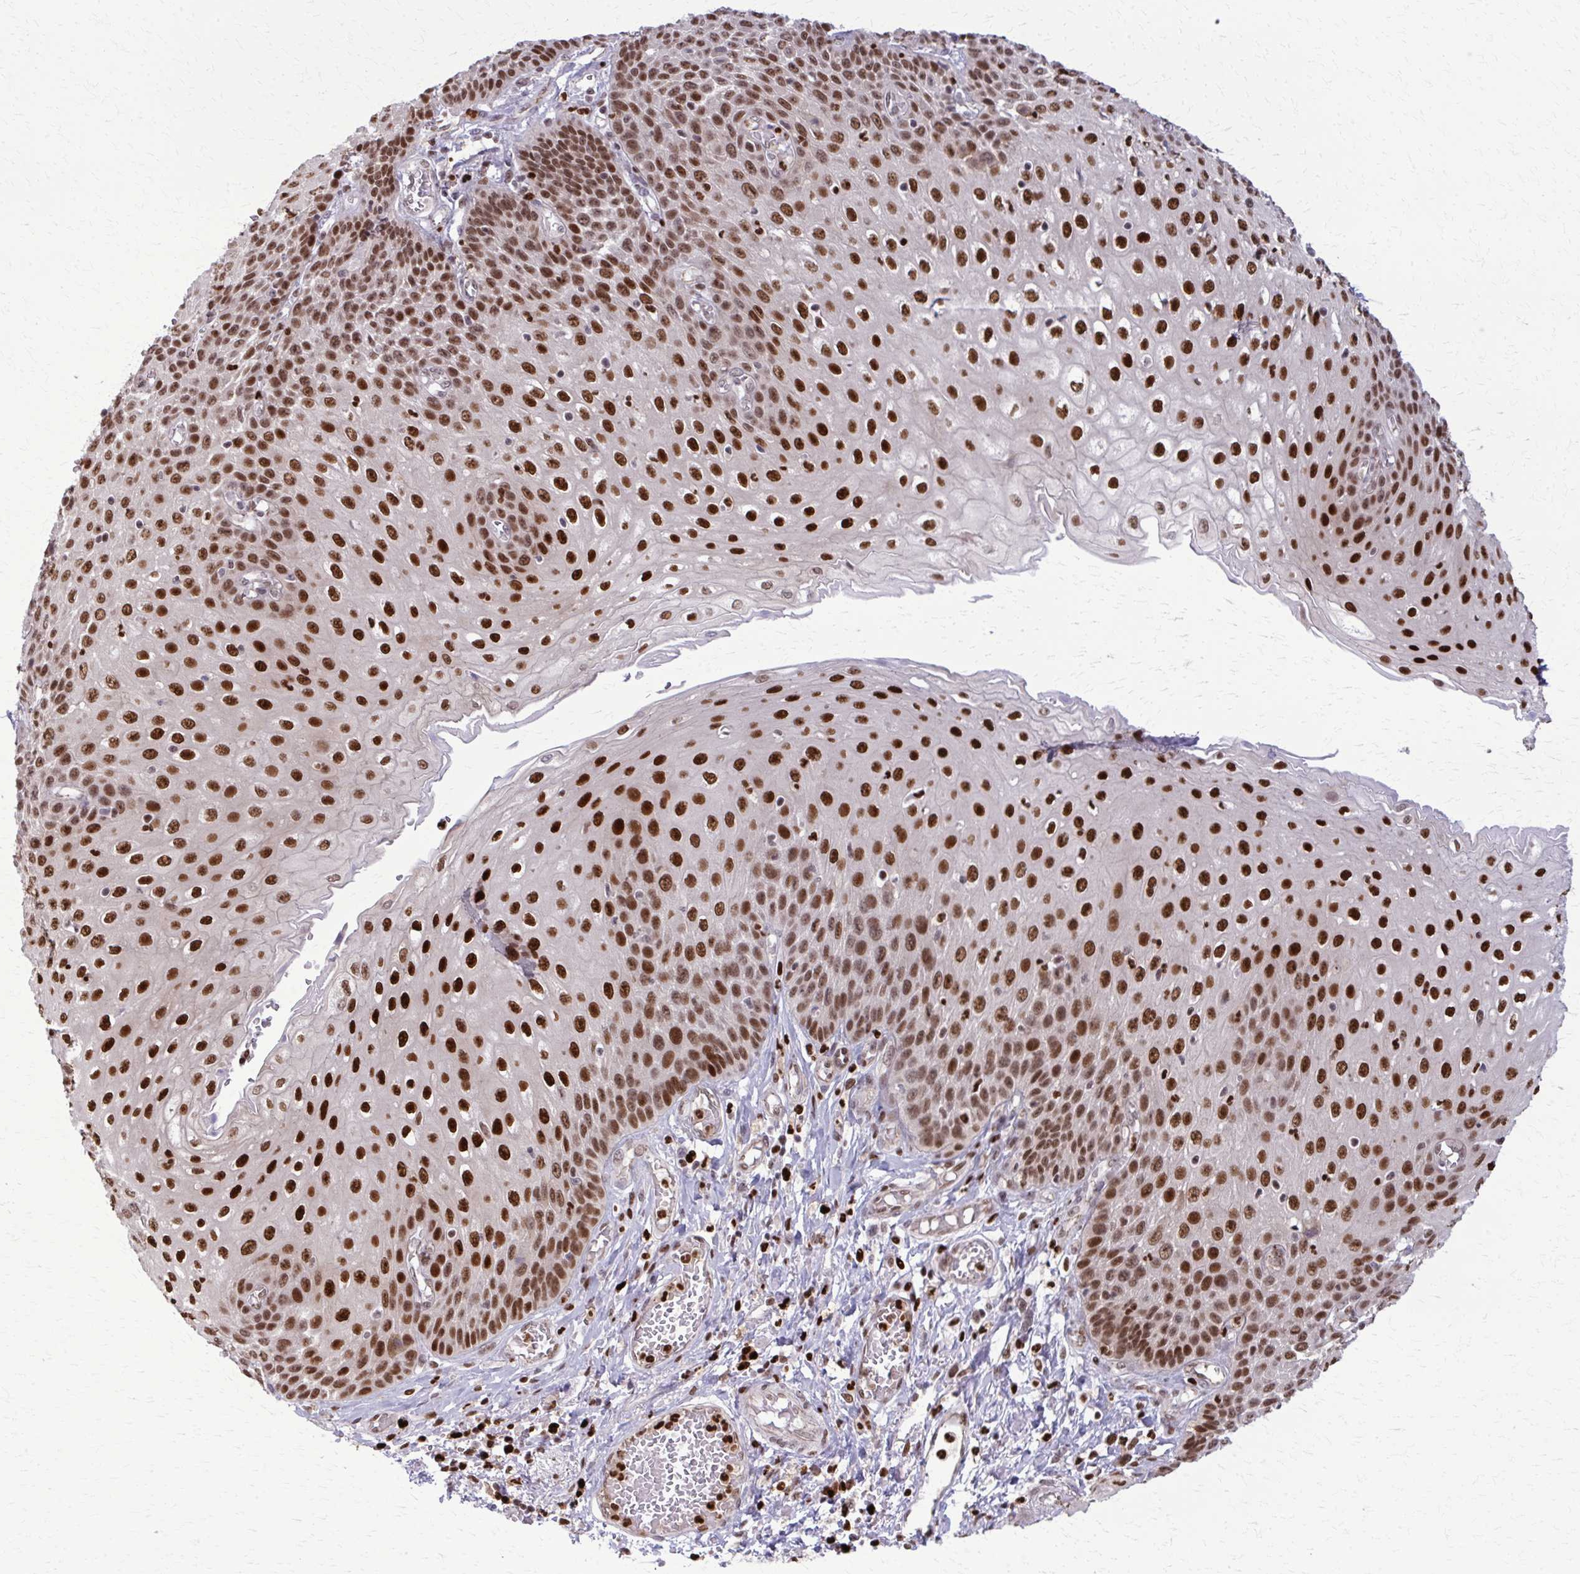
{"staining": {"intensity": "strong", "quantity": ">75%", "location": "nuclear"}, "tissue": "esophagus", "cell_type": "Squamous epithelial cells", "image_type": "normal", "snomed": [{"axis": "morphology", "description": "Normal tissue, NOS"}, {"axis": "morphology", "description": "Adenocarcinoma, NOS"}, {"axis": "topography", "description": "Esophagus"}], "caption": "The photomicrograph displays staining of normal esophagus, revealing strong nuclear protein expression (brown color) within squamous epithelial cells.", "gene": "ZNF559", "patient": {"sex": "male", "age": 81}}